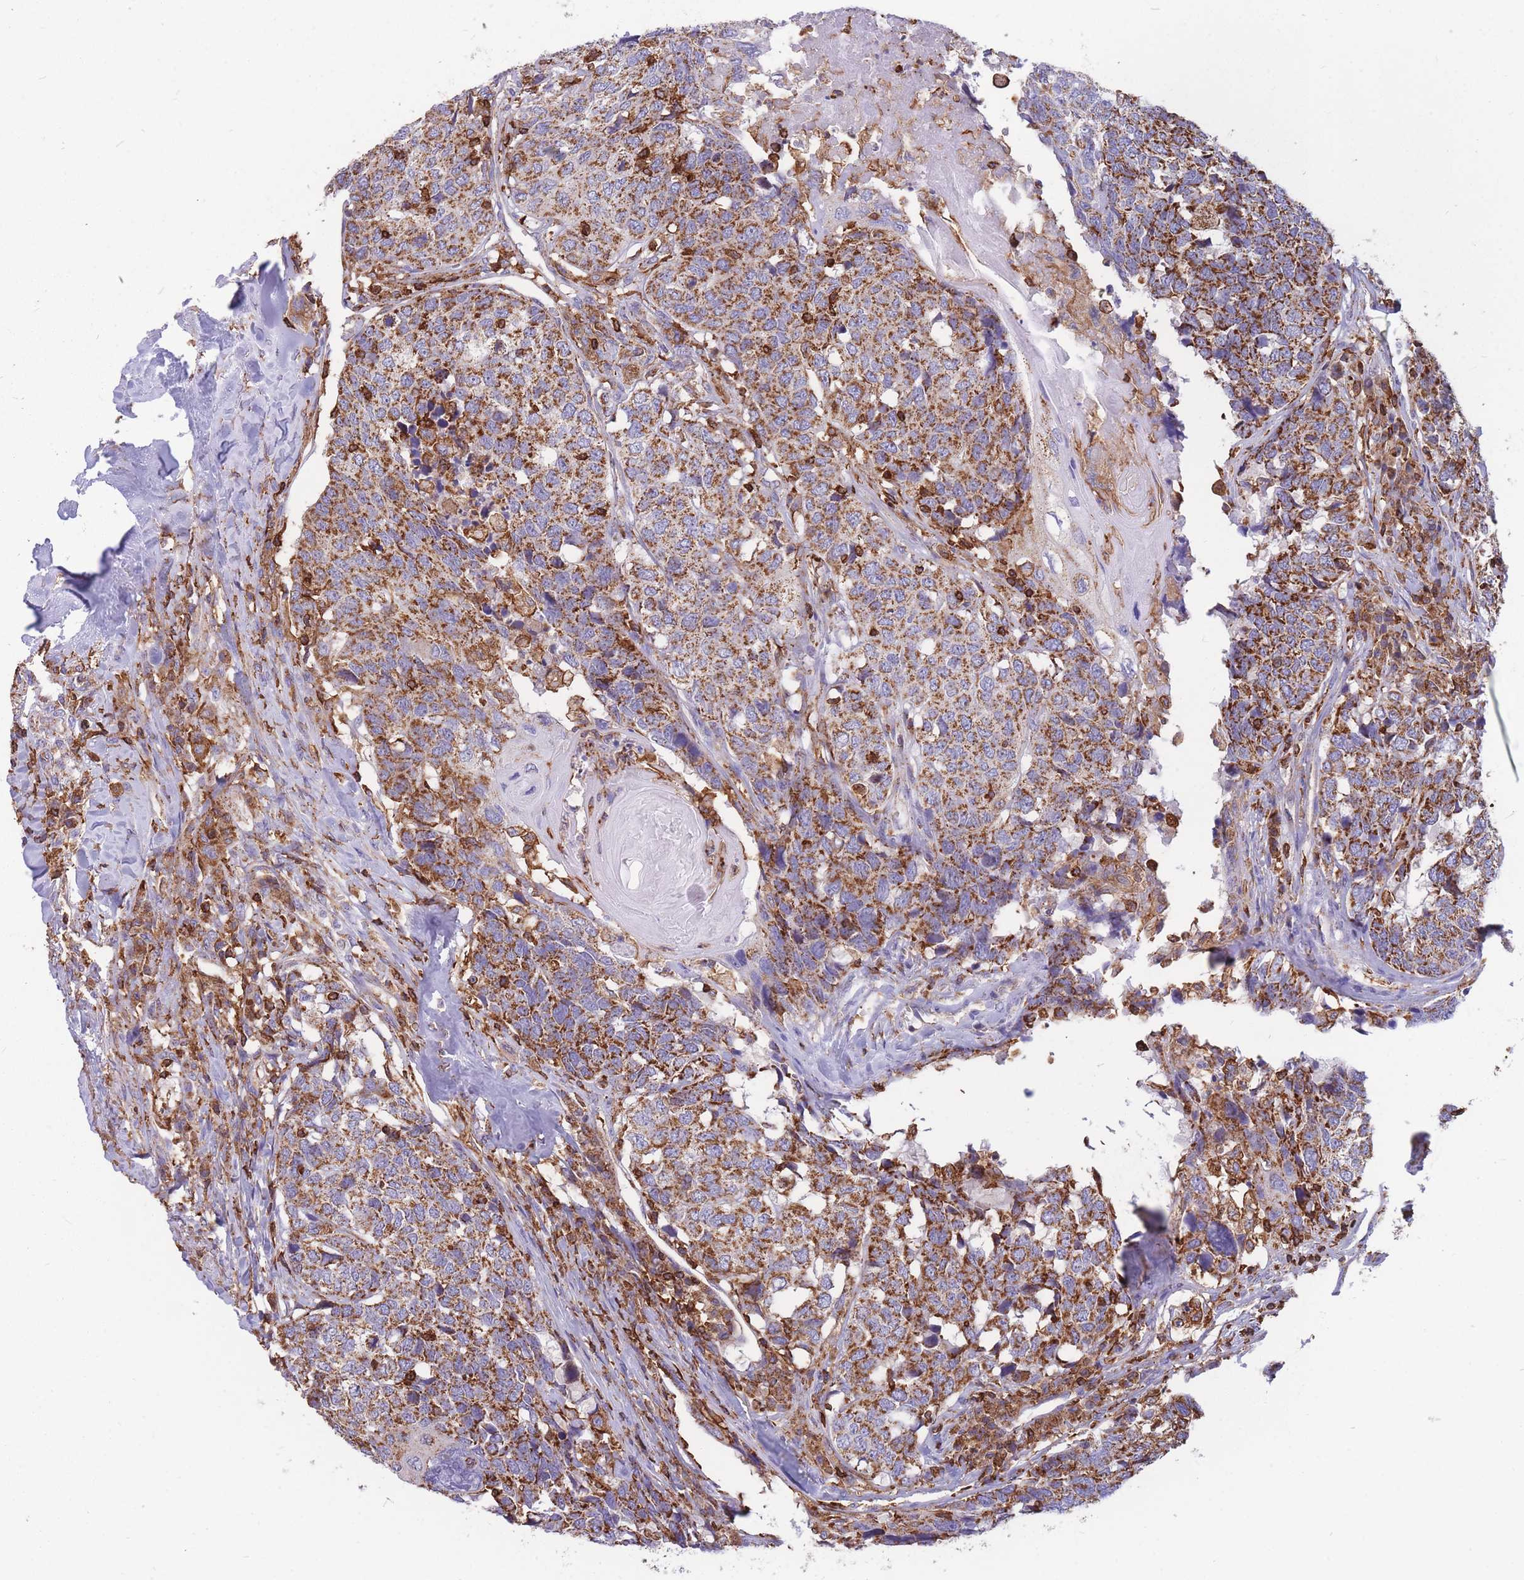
{"staining": {"intensity": "moderate", "quantity": ">75%", "location": "cytoplasmic/membranous"}, "tissue": "head and neck cancer", "cell_type": "Tumor cells", "image_type": "cancer", "snomed": [{"axis": "morphology", "description": "Squamous cell carcinoma, NOS"}, {"axis": "topography", "description": "Head-Neck"}], "caption": "Moderate cytoplasmic/membranous staining is appreciated in approximately >75% of tumor cells in head and neck cancer.", "gene": "MRPL54", "patient": {"sex": "male", "age": 66}}